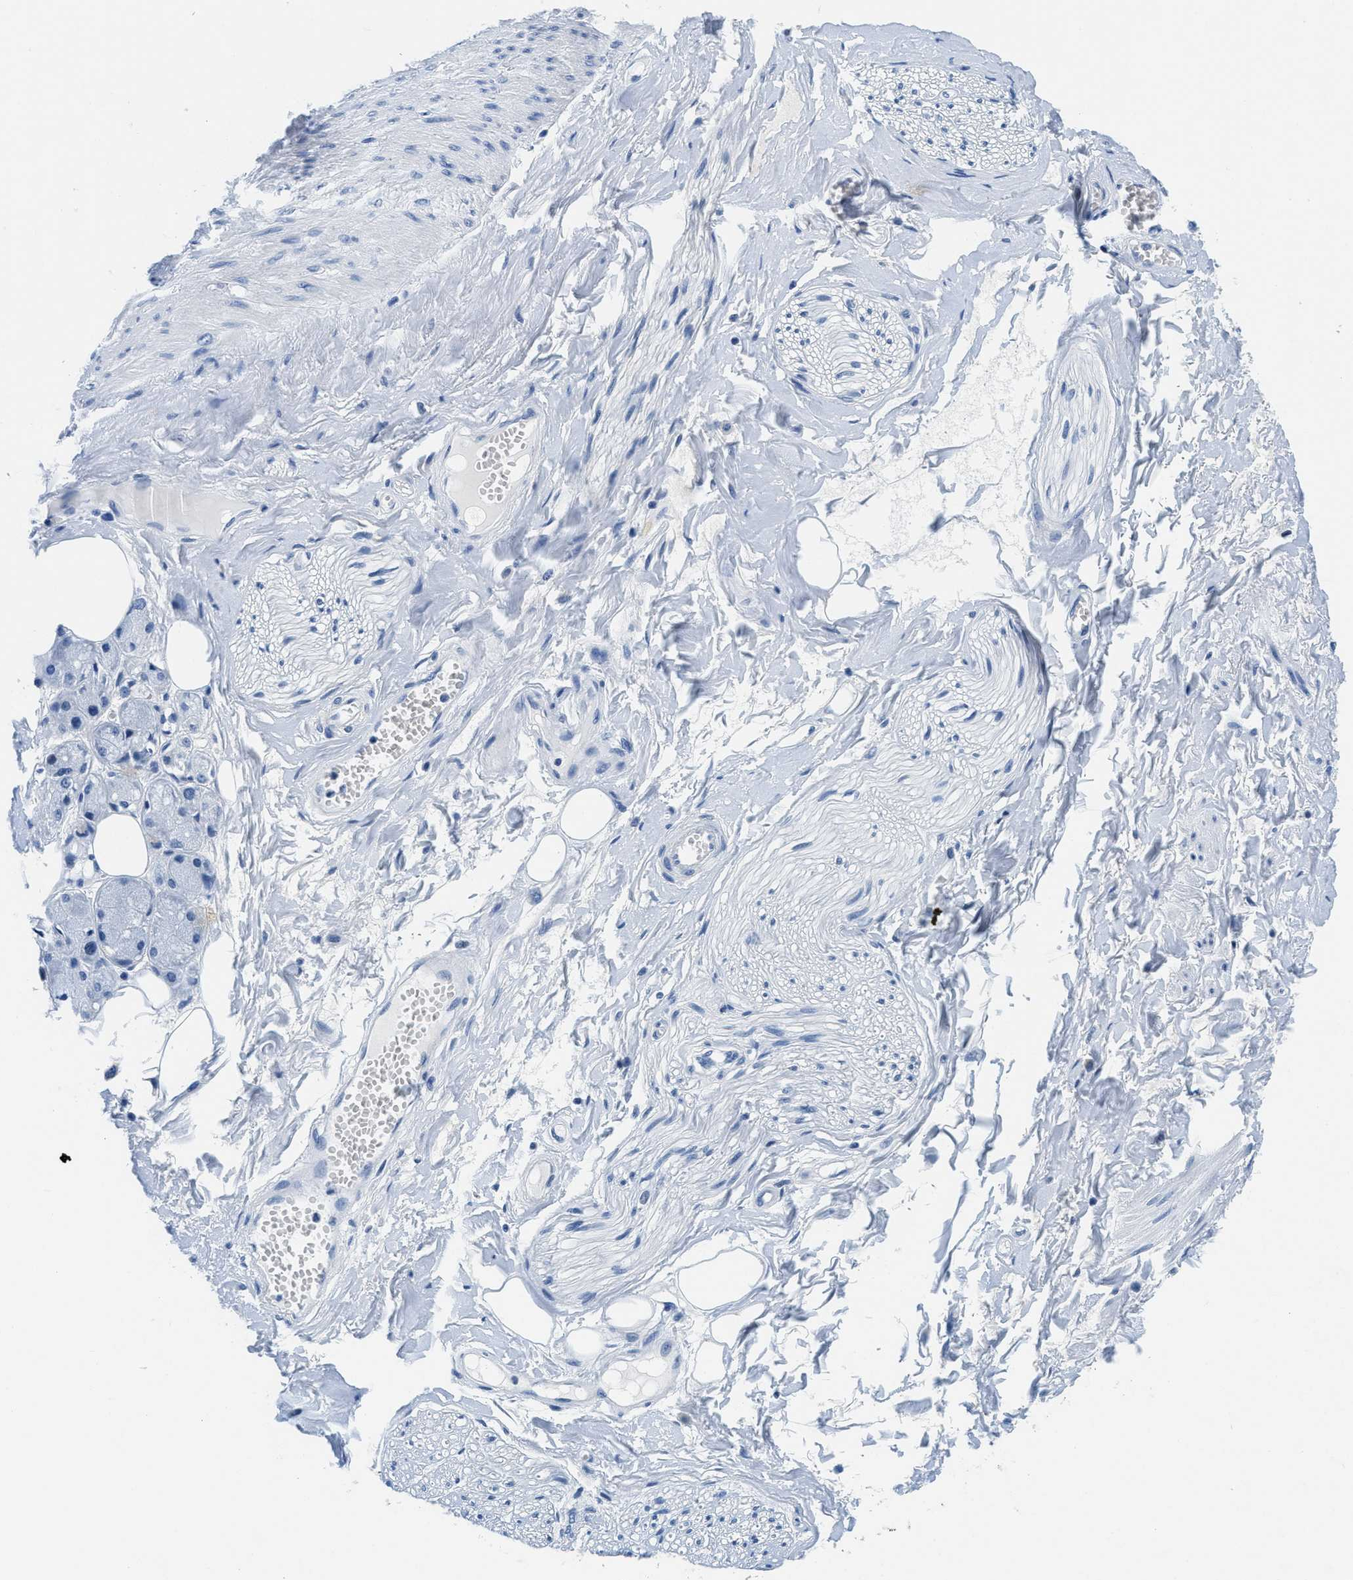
{"staining": {"intensity": "negative", "quantity": "none", "location": "none"}, "tissue": "adipose tissue", "cell_type": "Adipocytes", "image_type": "normal", "snomed": [{"axis": "morphology", "description": "Normal tissue, NOS"}, {"axis": "morphology", "description": "Inflammation, NOS"}, {"axis": "topography", "description": "Salivary gland"}, {"axis": "topography", "description": "Peripheral nerve tissue"}], "caption": "Image shows no protein expression in adipocytes of normal adipose tissue. (DAB (3,3'-diaminobenzidine) immunohistochemistry, high magnification).", "gene": "GSTM3", "patient": {"sex": "female", "age": 75}}